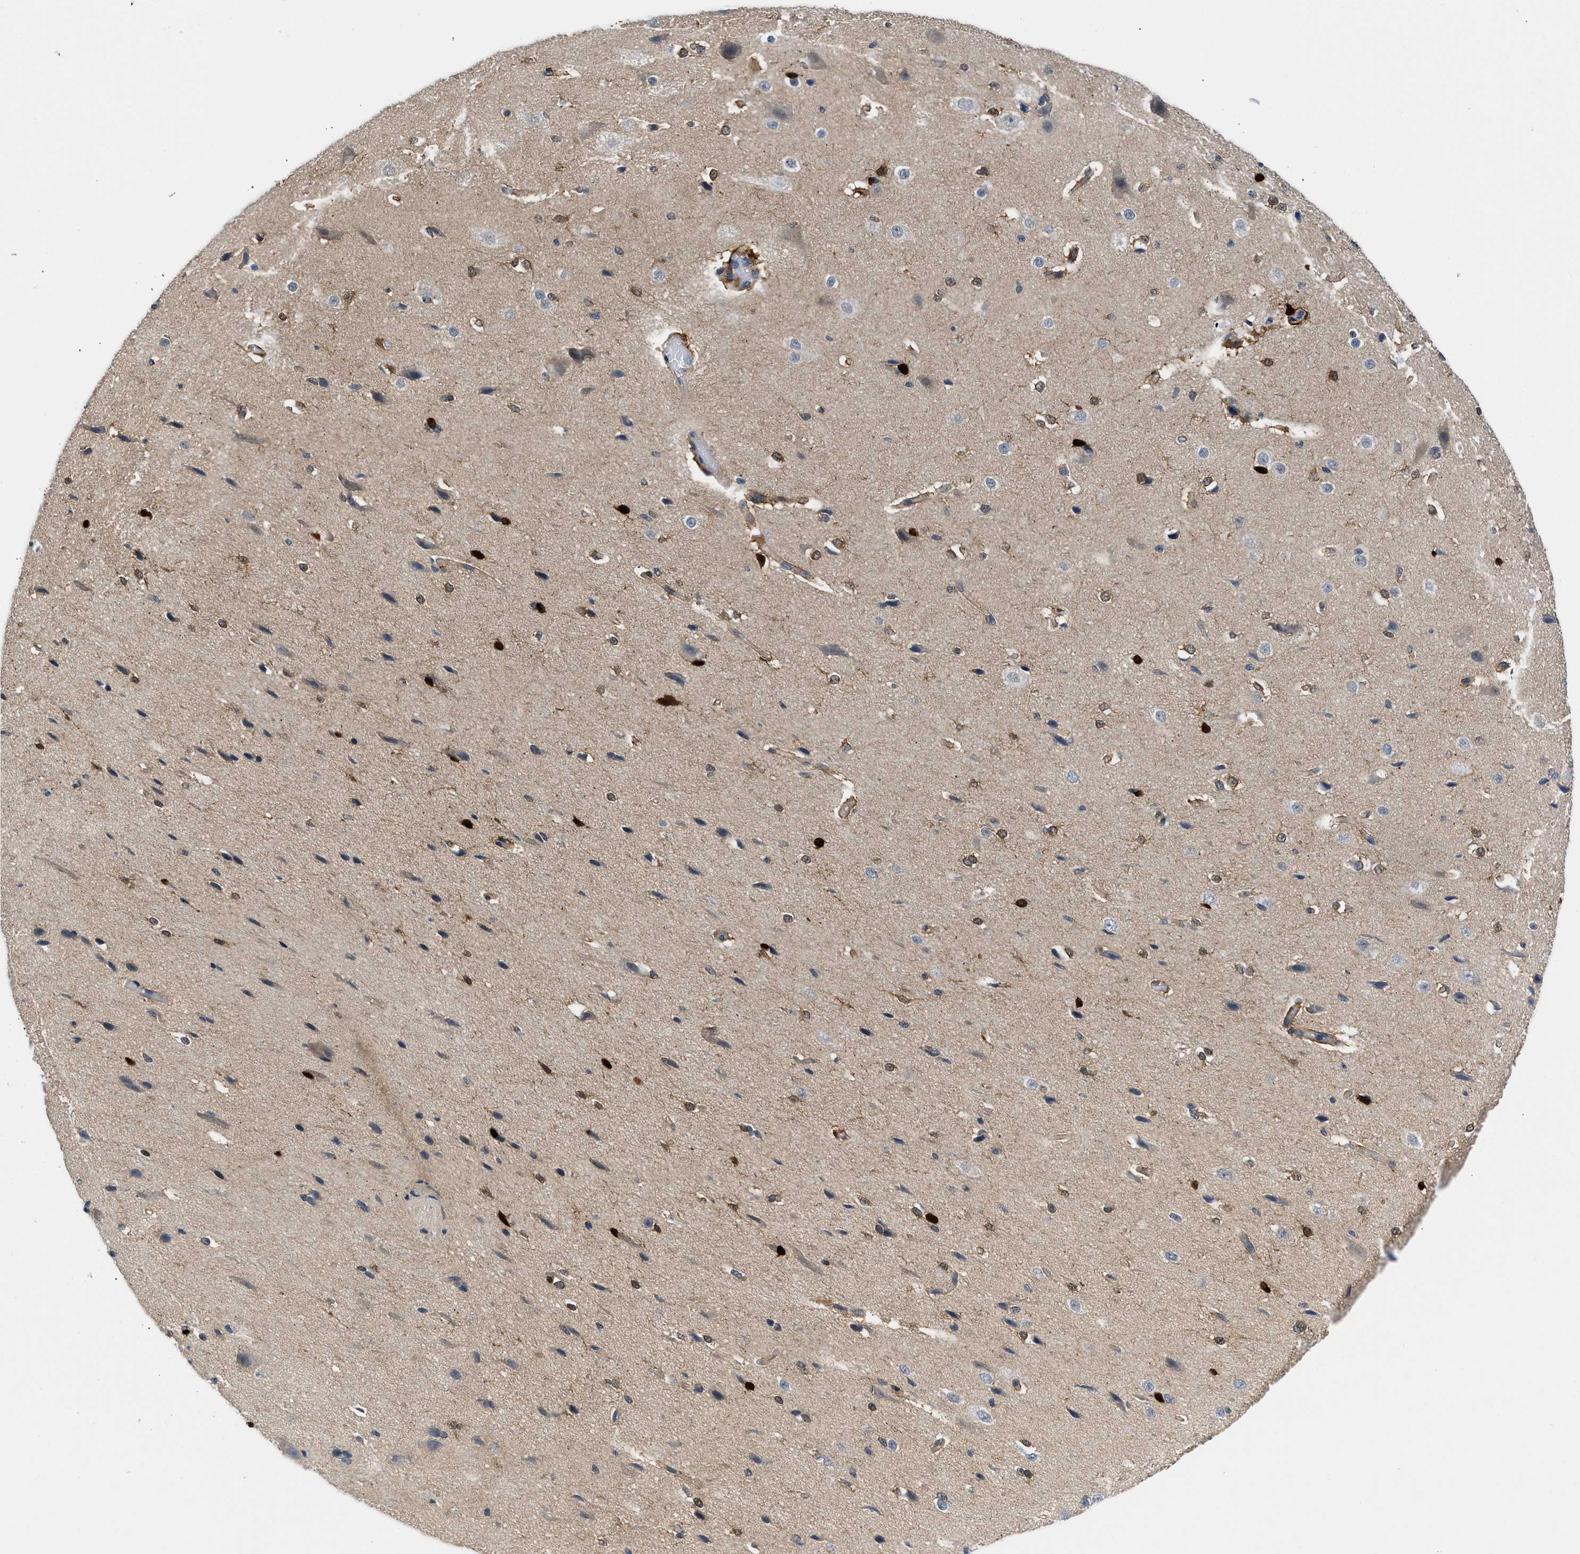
{"staining": {"intensity": "moderate", "quantity": ">75%", "location": "cytoplasmic/membranous"}, "tissue": "cerebral cortex", "cell_type": "Endothelial cells", "image_type": "normal", "snomed": [{"axis": "morphology", "description": "Normal tissue, NOS"}, {"axis": "morphology", "description": "Developmental malformation"}, {"axis": "topography", "description": "Cerebral cortex"}], "caption": "Moderate cytoplasmic/membranous expression is seen in about >75% of endothelial cells in unremarkable cerebral cortex. The staining was performed using DAB (3,3'-diaminobenzidine), with brown indicating positive protein expression. Nuclei are stained blue with hematoxylin.", "gene": "CBR1", "patient": {"sex": "female", "age": 30}}